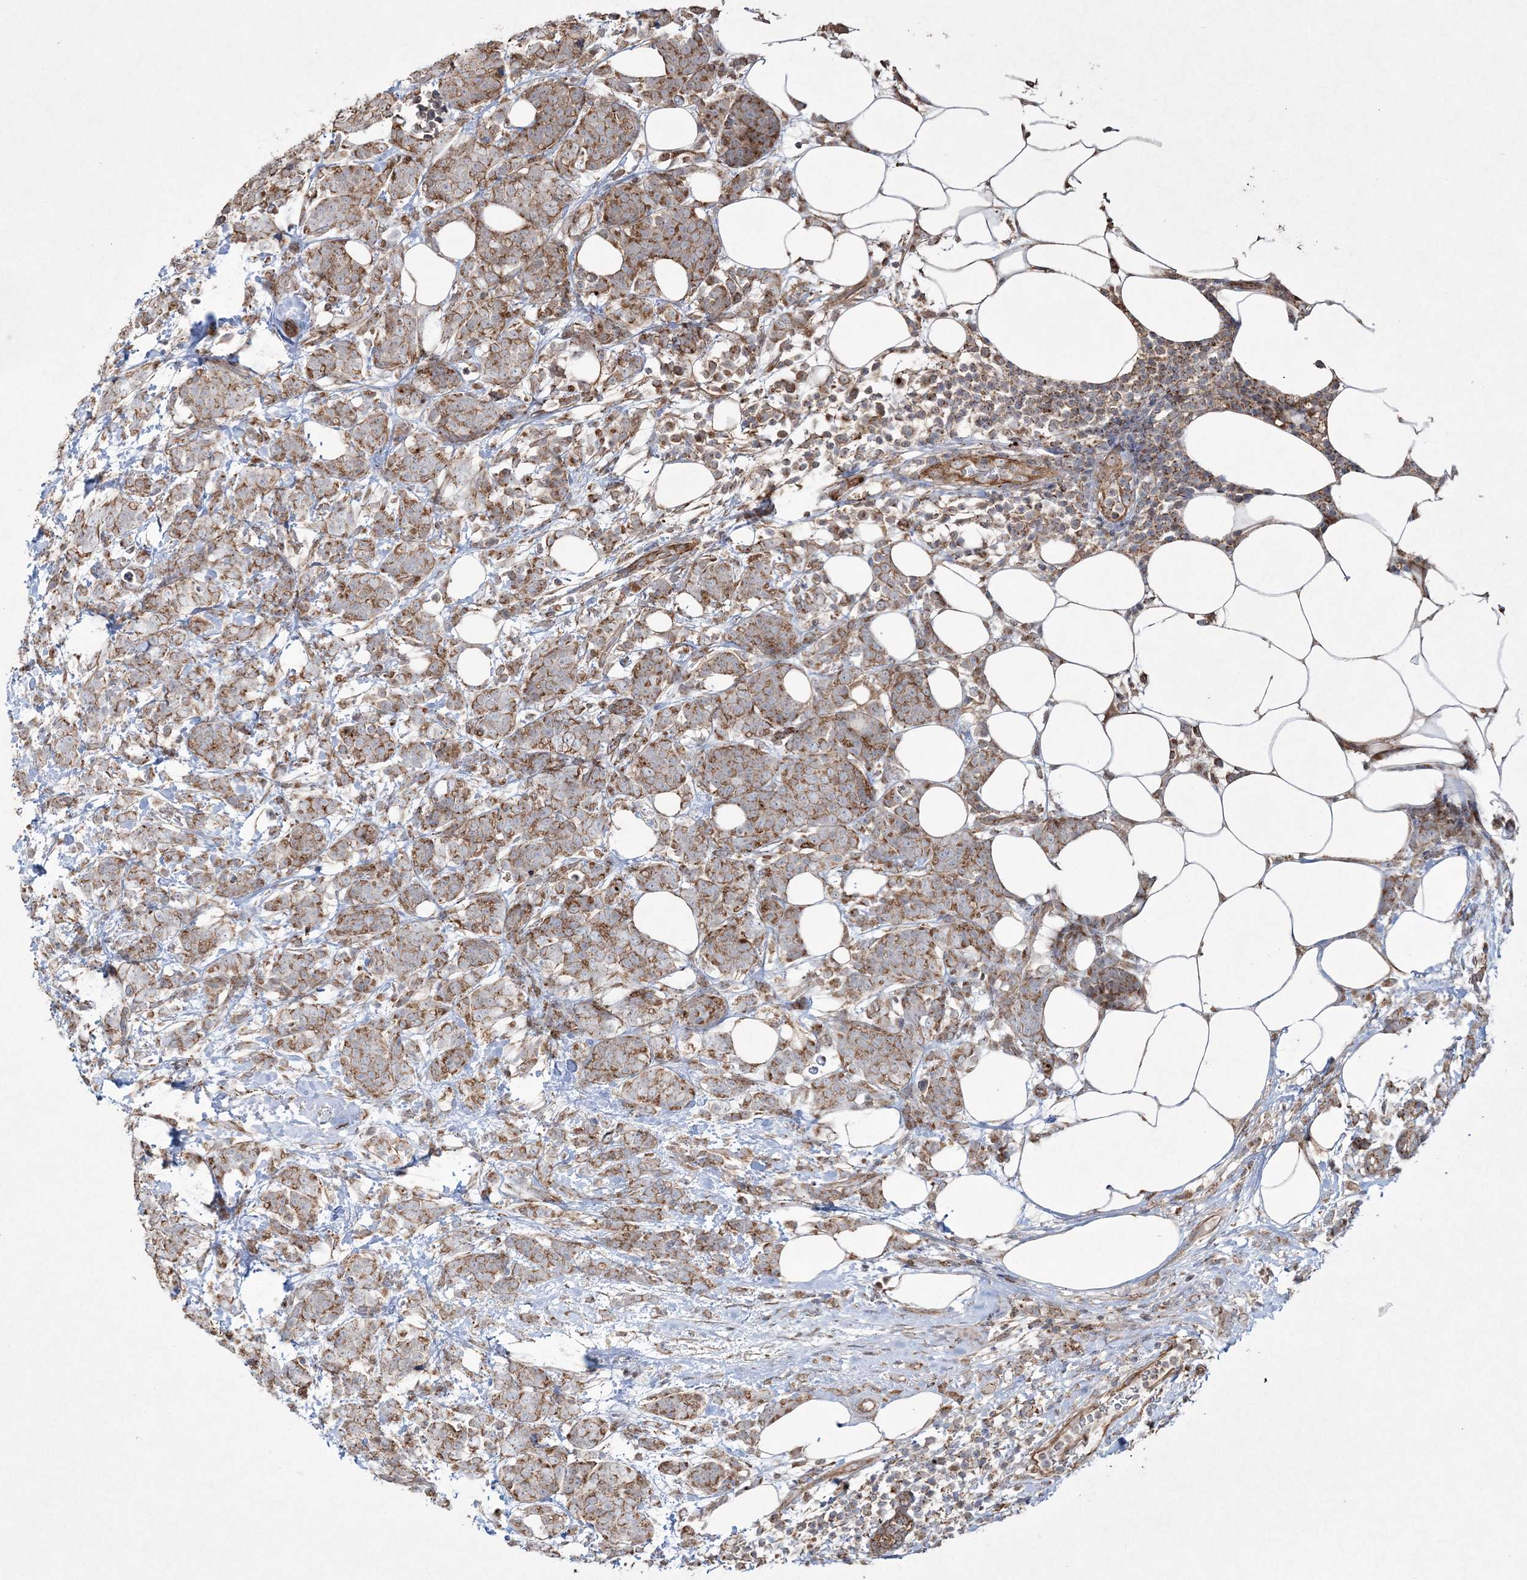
{"staining": {"intensity": "moderate", "quantity": ">75%", "location": "cytoplasmic/membranous"}, "tissue": "breast cancer", "cell_type": "Tumor cells", "image_type": "cancer", "snomed": [{"axis": "morphology", "description": "Lobular carcinoma"}, {"axis": "topography", "description": "Breast"}], "caption": "A high-resolution micrograph shows IHC staining of breast cancer, which exhibits moderate cytoplasmic/membranous staining in about >75% of tumor cells.", "gene": "TTC7A", "patient": {"sex": "female", "age": 58}}